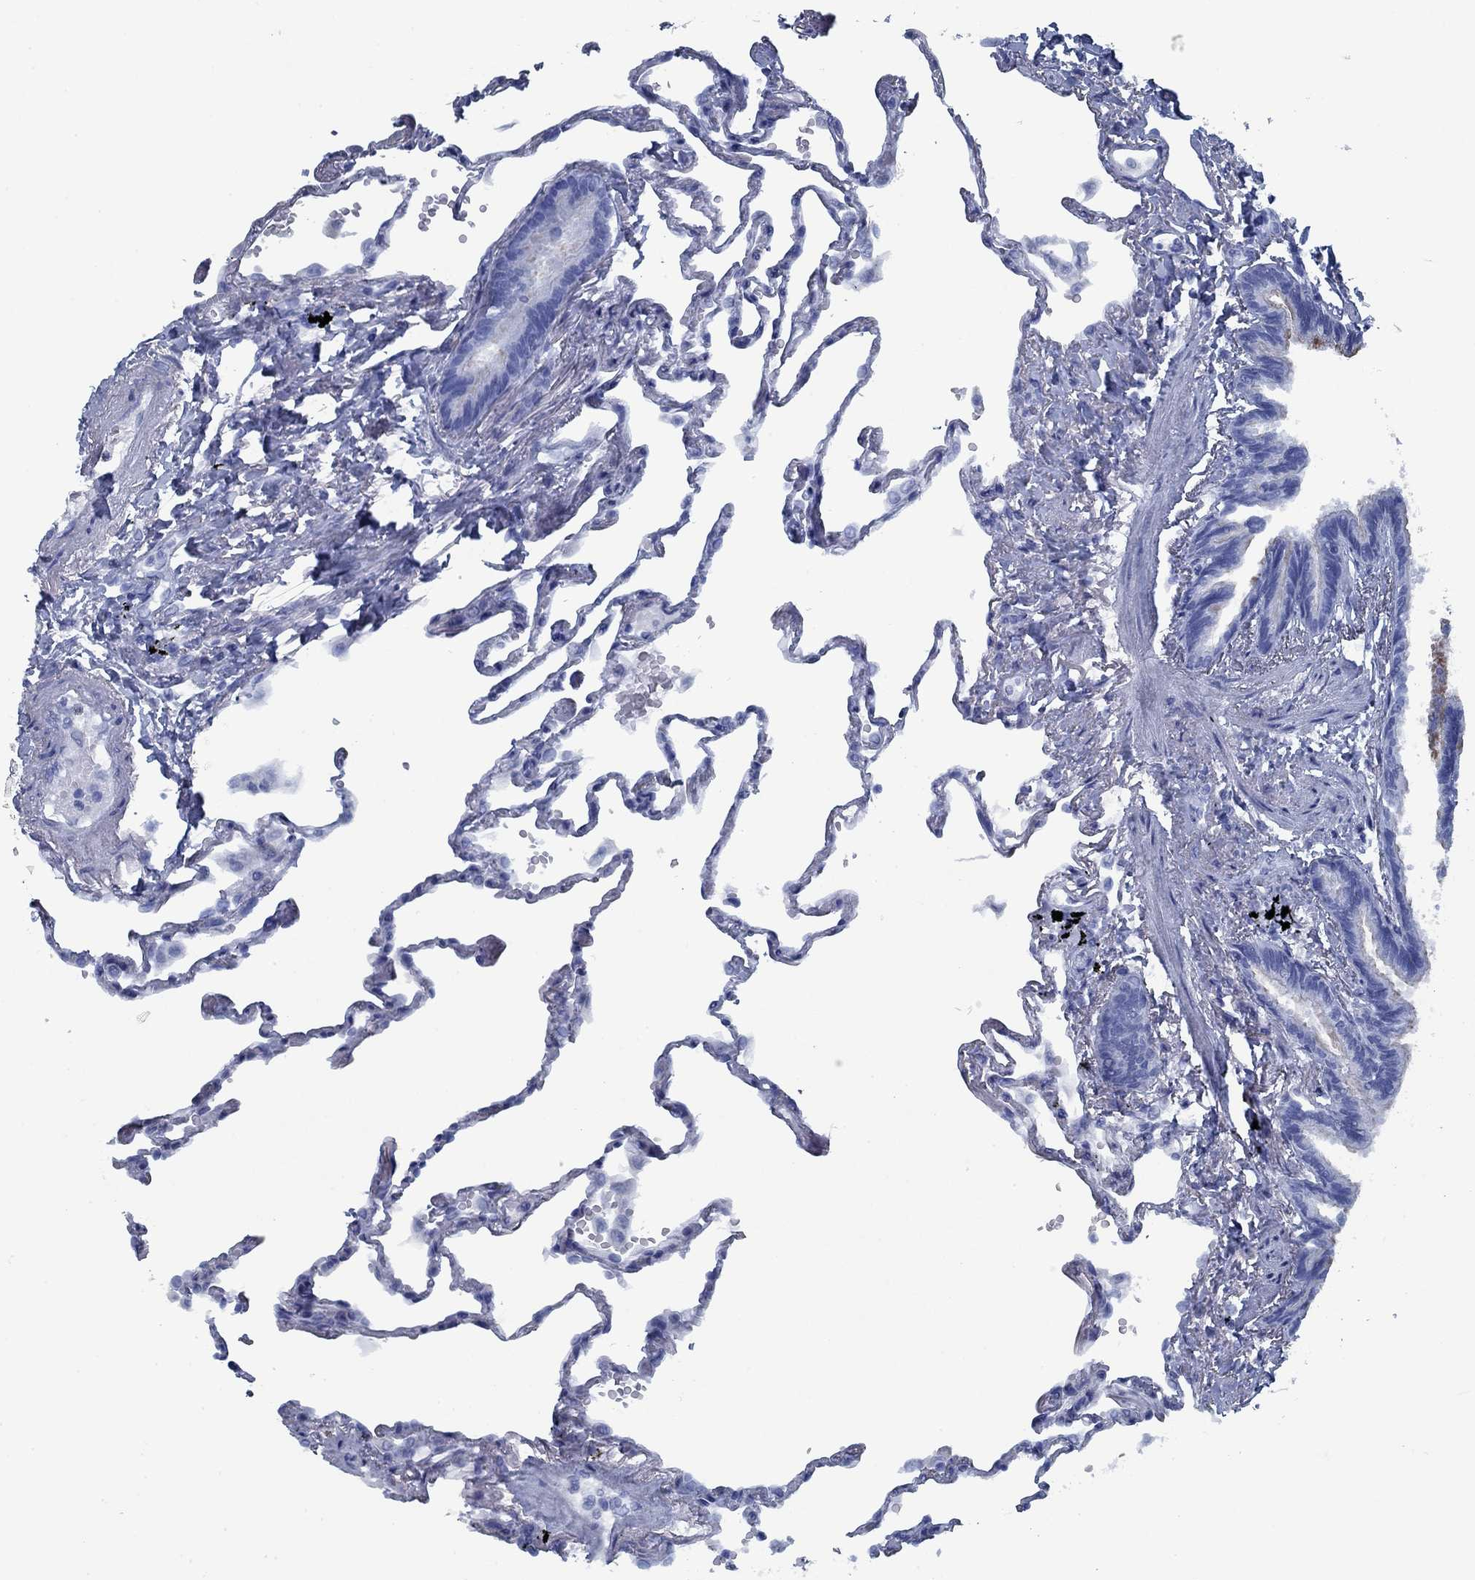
{"staining": {"intensity": "negative", "quantity": "none", "location": "none"}, "tissue": "lung", "cell_type": "Alveolar cells", "image_type": "normal", "snomed": [{"axis": "morphology", "description": "Normal tissue, NOS"}, {"axis": "topography", "description": "Lung"}], "caption": "Human lung stained for a protein using immunohistochemistry displays no positivity in alveolar cells.", "gene": "PNMA8A", "patient": {"sex": "male", "age": 78}}